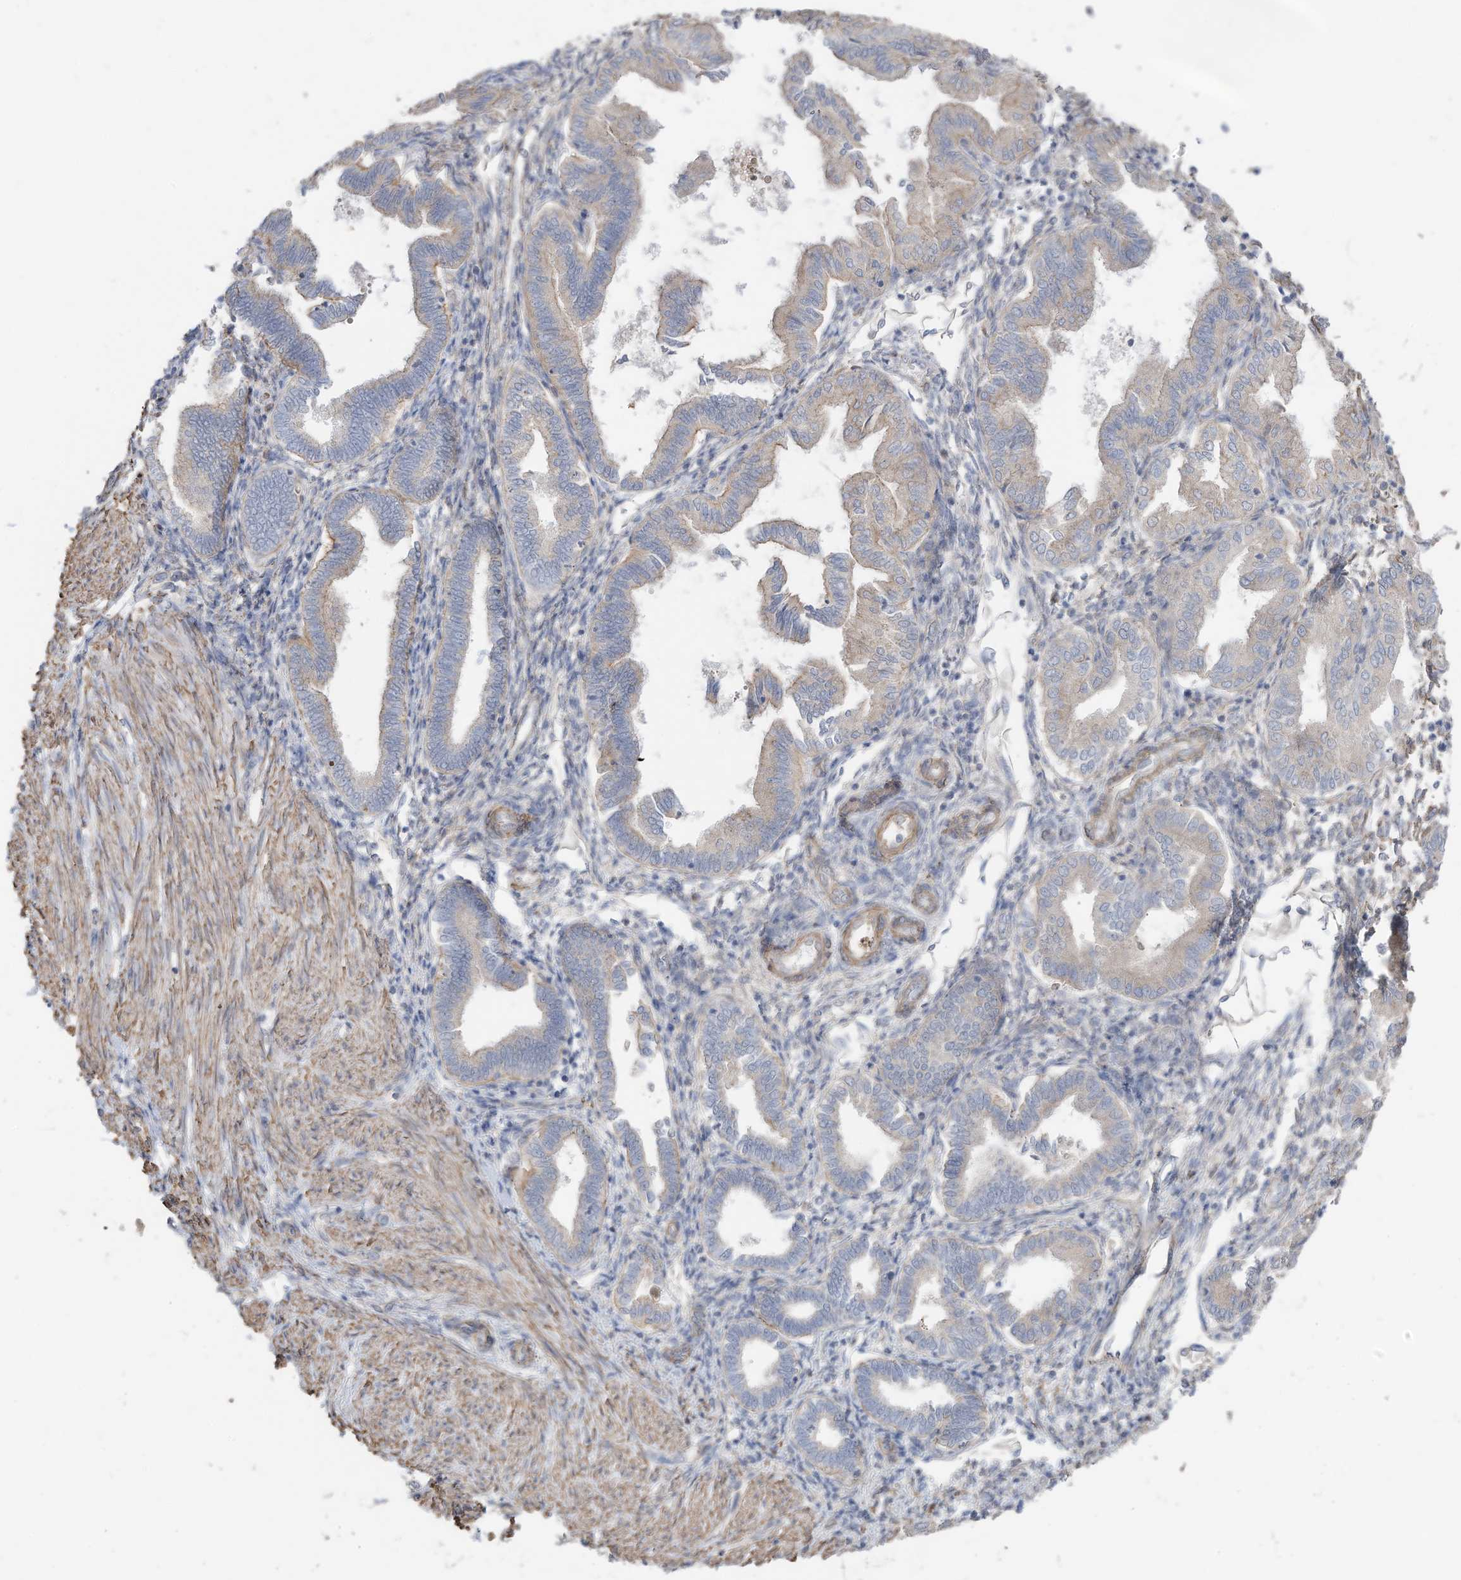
{"staining": {"intensity": "negative", "quantity": "none", "location": "none"}, "tissue": "endometrium", "cell_type": "Cells in endometrial stroma", "image_type": "normal", "snomed": [{"axis": "morphology", "description": "Normal tissue, NOS"}, {"axis": "topography", "description": "Endometrium"}], "caption": "Immunohistochemistry (IHC) histopathology image of unremarkable human endometrium stained for a protein (brown), which displays no staining in cells in endometrial stroma. (DAB (3,3'-diaminobenzidine) IHC with hematoxylin counter stain).", "gene": "SLC17A7", "patient": {"sex": "female", "age": 53}}